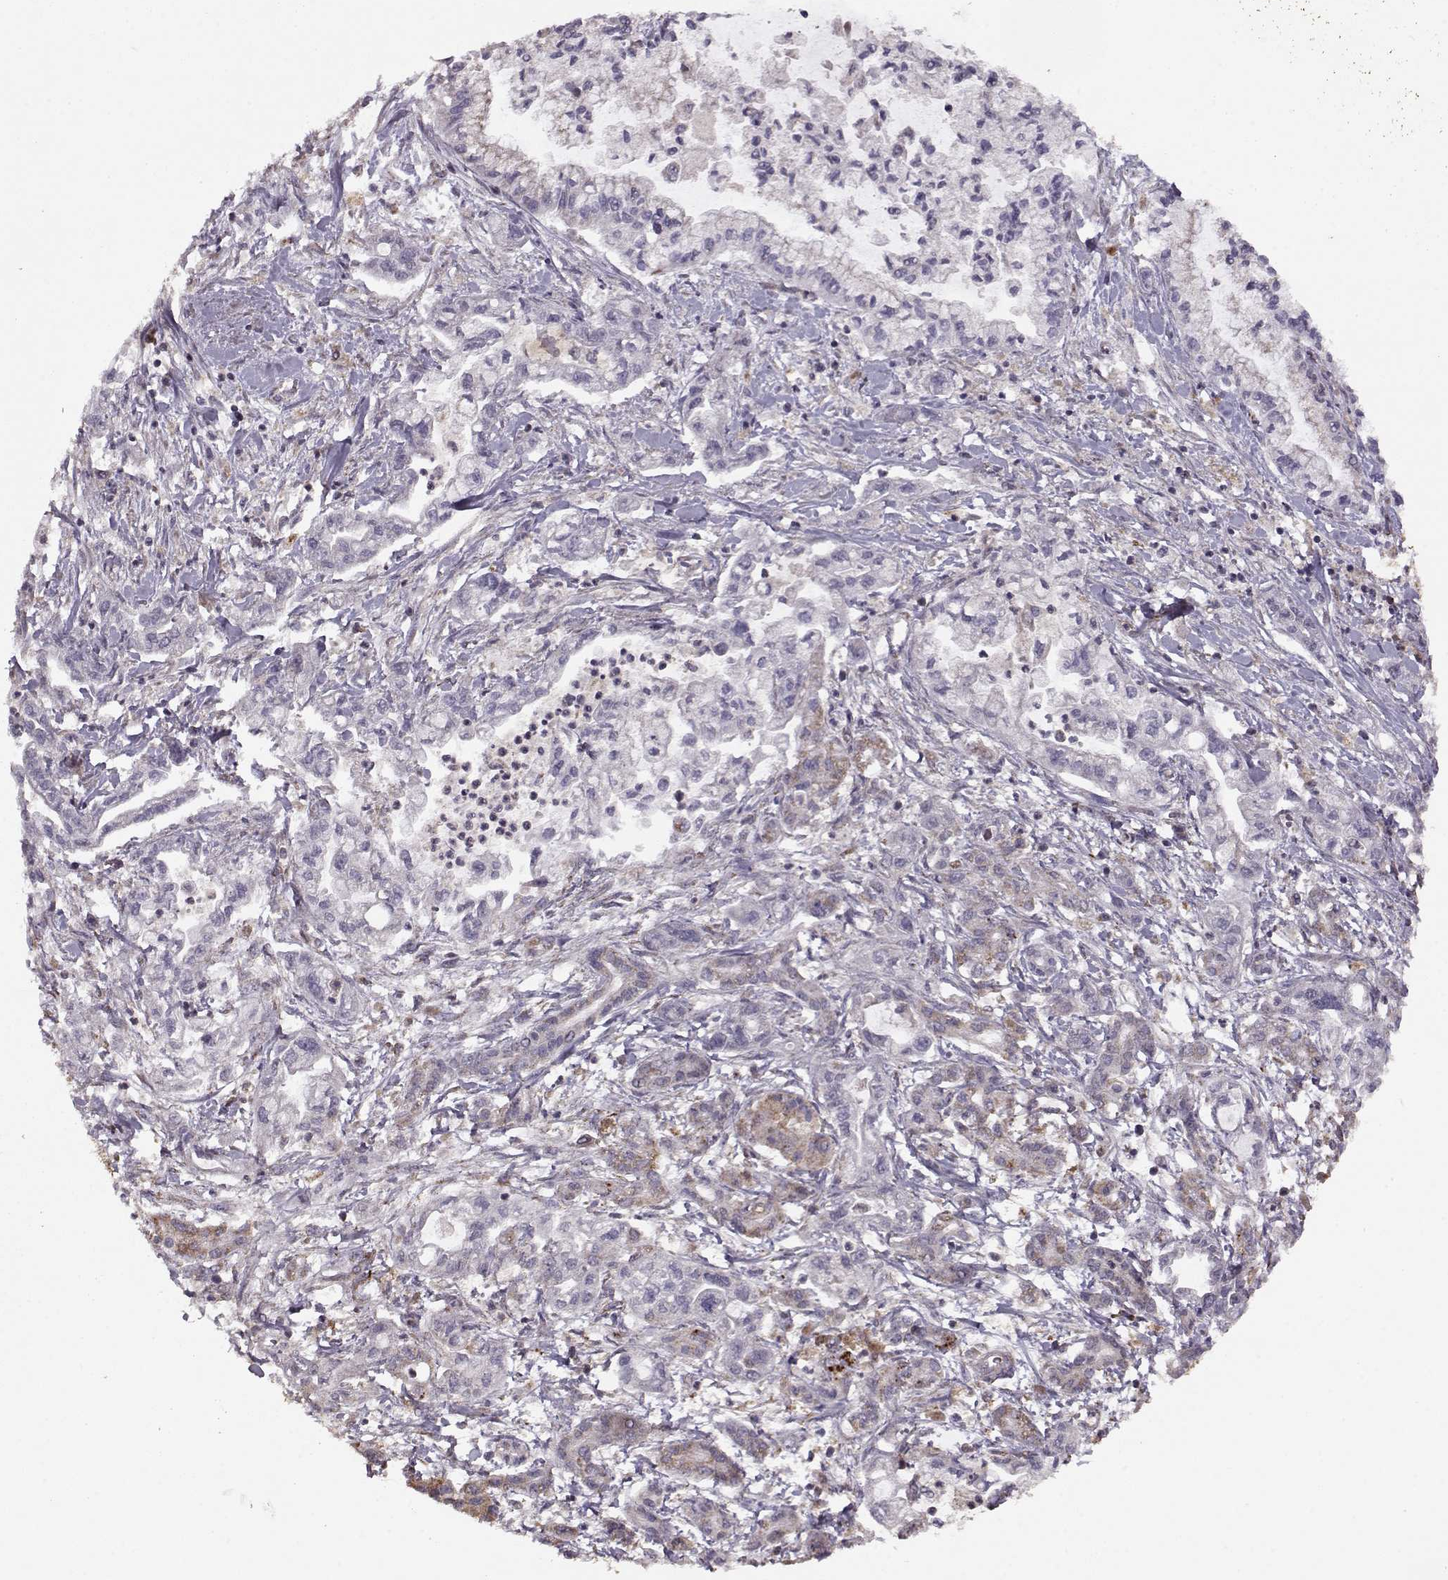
{"staining": {"intensity": "moderate", "quantity": "<25%", "location": "cytoplasmic/membranous"}, "tissue": "pancreatic cancer", "cell_type": "Tumor cells", "image_type": "cancer", "snomed": [{"axis": "morphology", "description": "Adenocarcinoma, NOS"}, {"axis": "topography", "description": "Pancreas"}], "caption": "Protein analysis of adenocarcinoma (pancreatic) tissue reveals moderate cytoplasmic/membranous staining in approximately <25% of tumor cells. (Stains: DAB (3,3'-diaminobenzidine) in brown, nuclei in blue, Microscopy: brightfield microscopy at high magnification).", "gene": "CMTM3", "patient": {"sex": "male", "age": 54}}